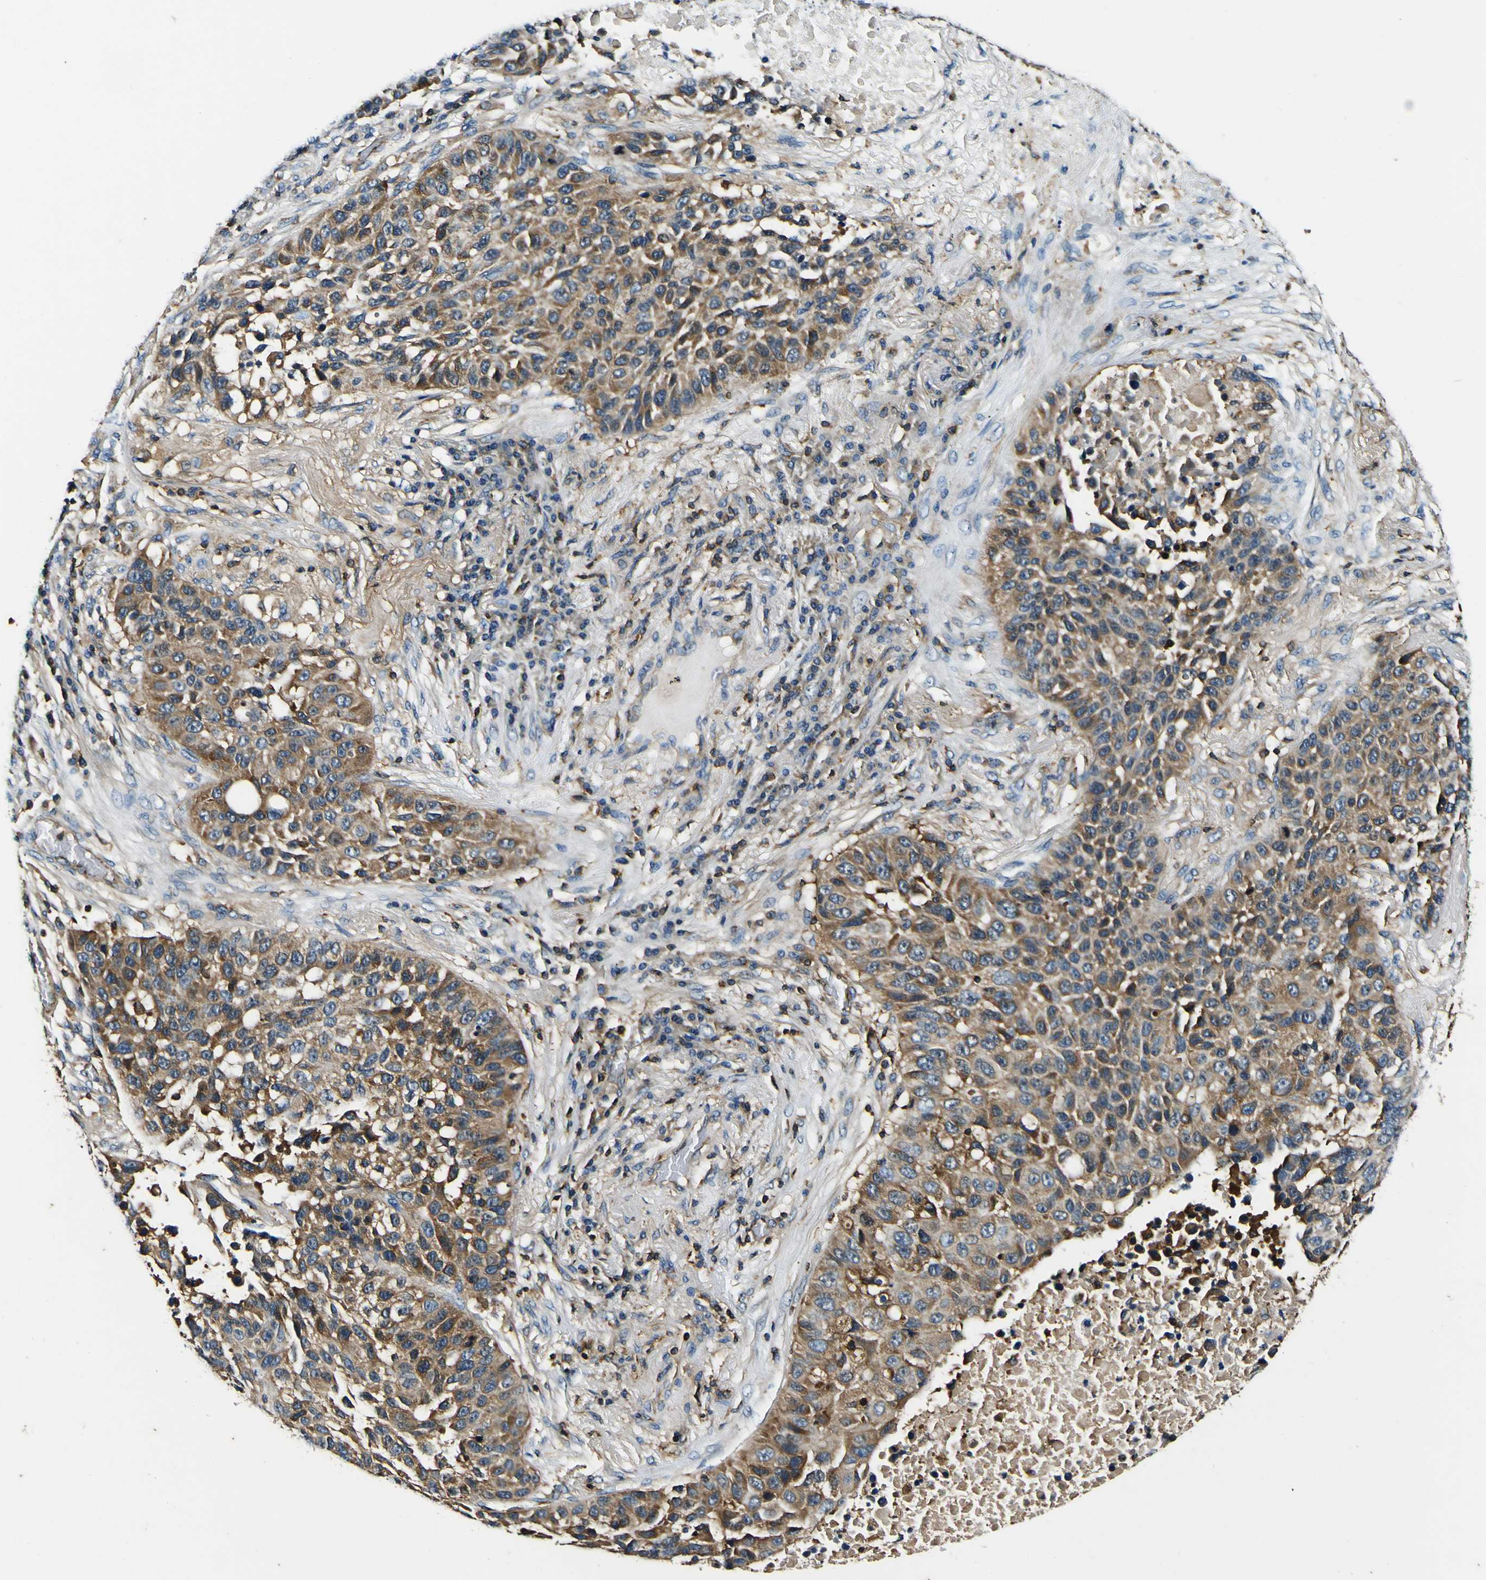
{"staining": {"intensity": "moderate", "quantity": ">75%", "location": "cytoplasmic/membranous"}, "tissue": "lung cancer", "cell_type": "Tumor cells", "image_type": "cancer", "snomed": [{"axis": "morphology", "description": "Squamous cell carcinoma, NOS"}, {"axis": "topography", "description": "Lung"}], "caption": "This photomicrograph exhibits lung cancer stained with immunohistochemistry (IHC) to label a protein in brown. The cytoplasmic/membranous of tumor cells show moderate positivity for the protein. Nuclei are counter-stained blue.", "gene": "RHOT2", "patient": {"sex": "male", "age": 57}}